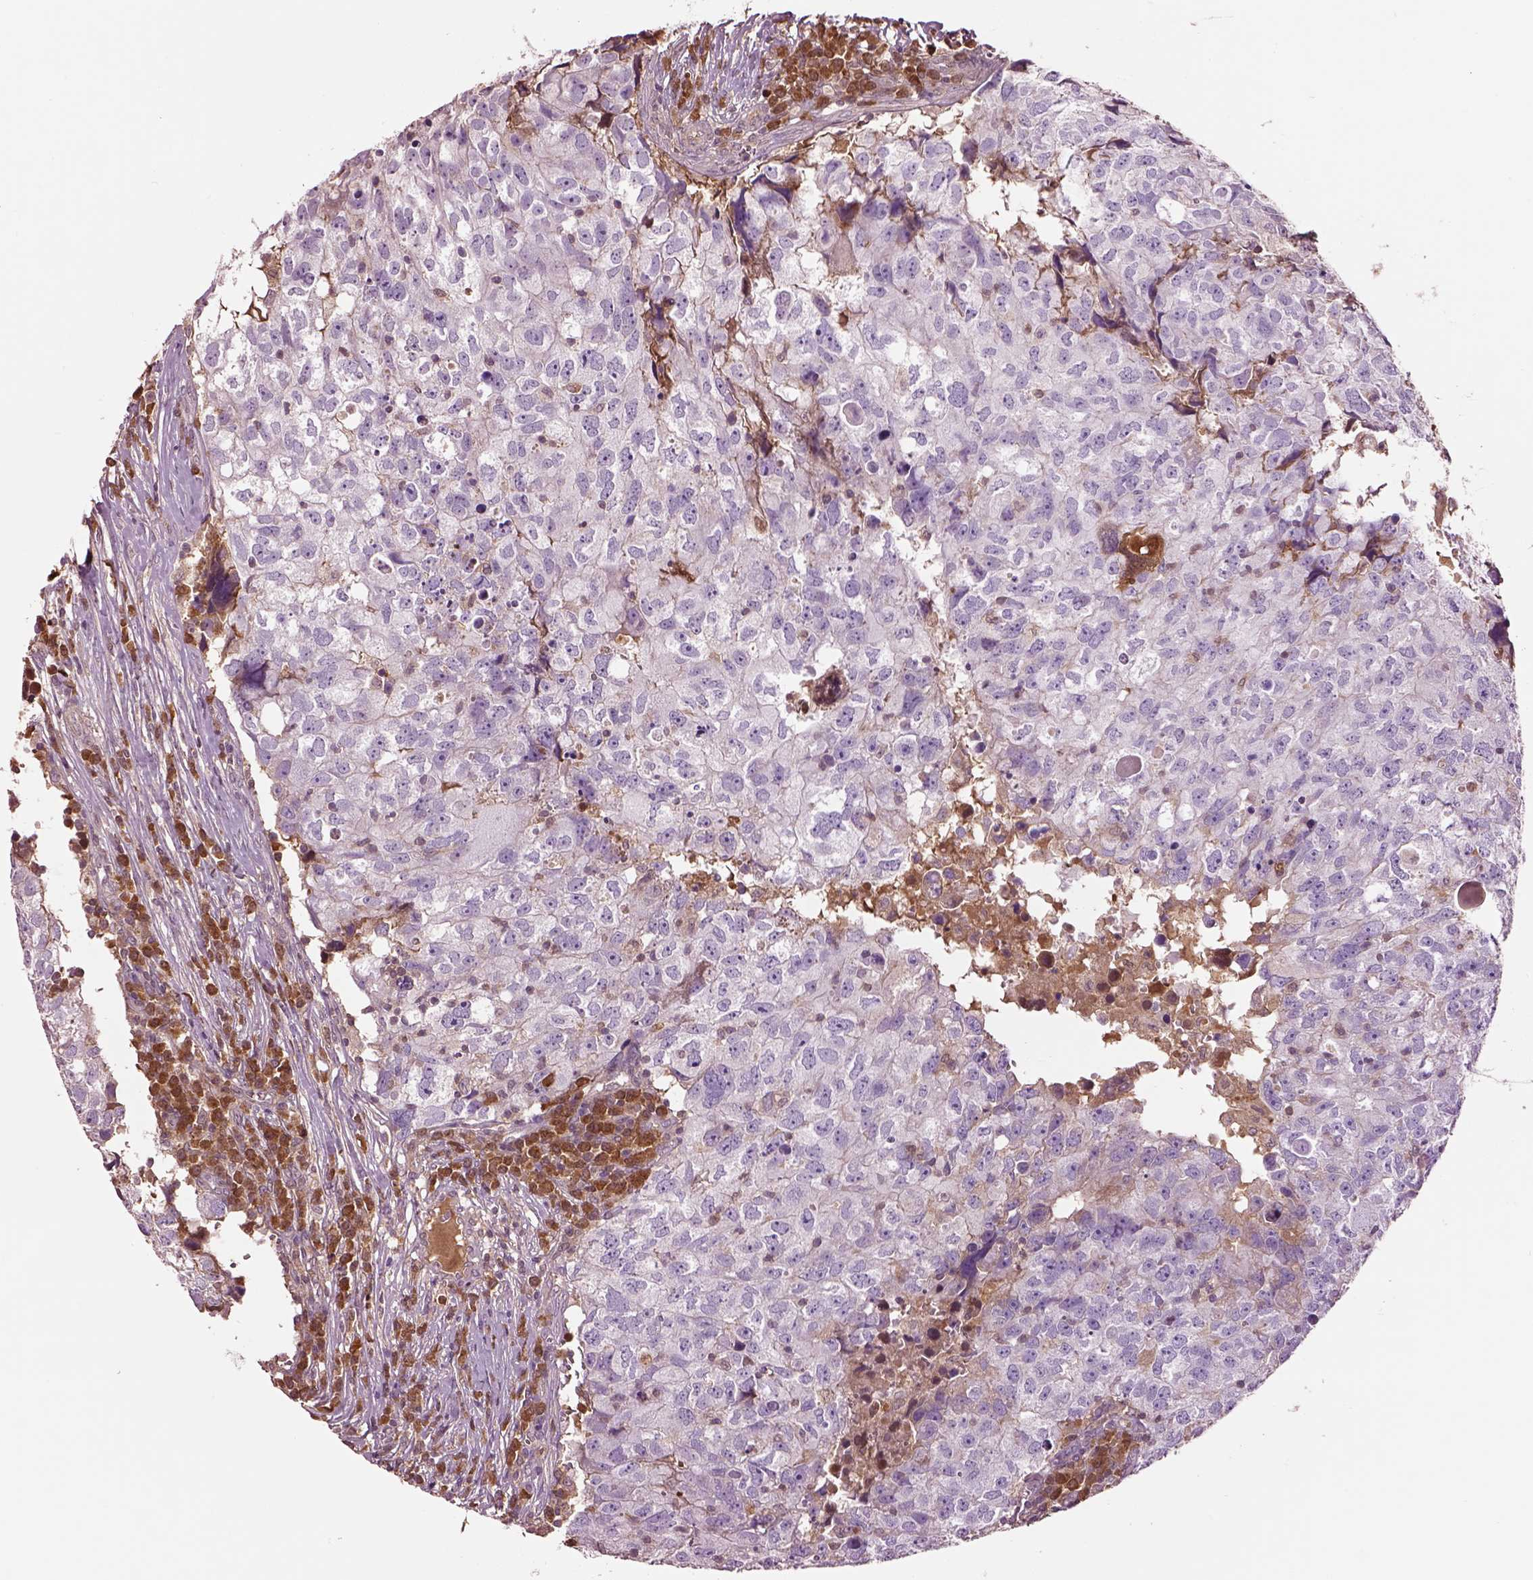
{"staining": {"intensity": "negative", "quantity": "none", "location": "none"}, "tissue": "breast cancer", "cell_type": "Tumor cells", "image_type": "cancer", "snomed": [{"axis": "morphology", "description": "Duct carcinoma"}, {"axis": "topography", "description": "Breast"}], "caption": "Immunohistochemistry (IHC) micrograph of neoplastic tissue: breast cancer stained with DAB (3,3'-diaminobenzidine) demonstrates no significant protein expression in tumor cells.", "gene": "MDP1", "patient": {"sex": "female", "age": 30}}